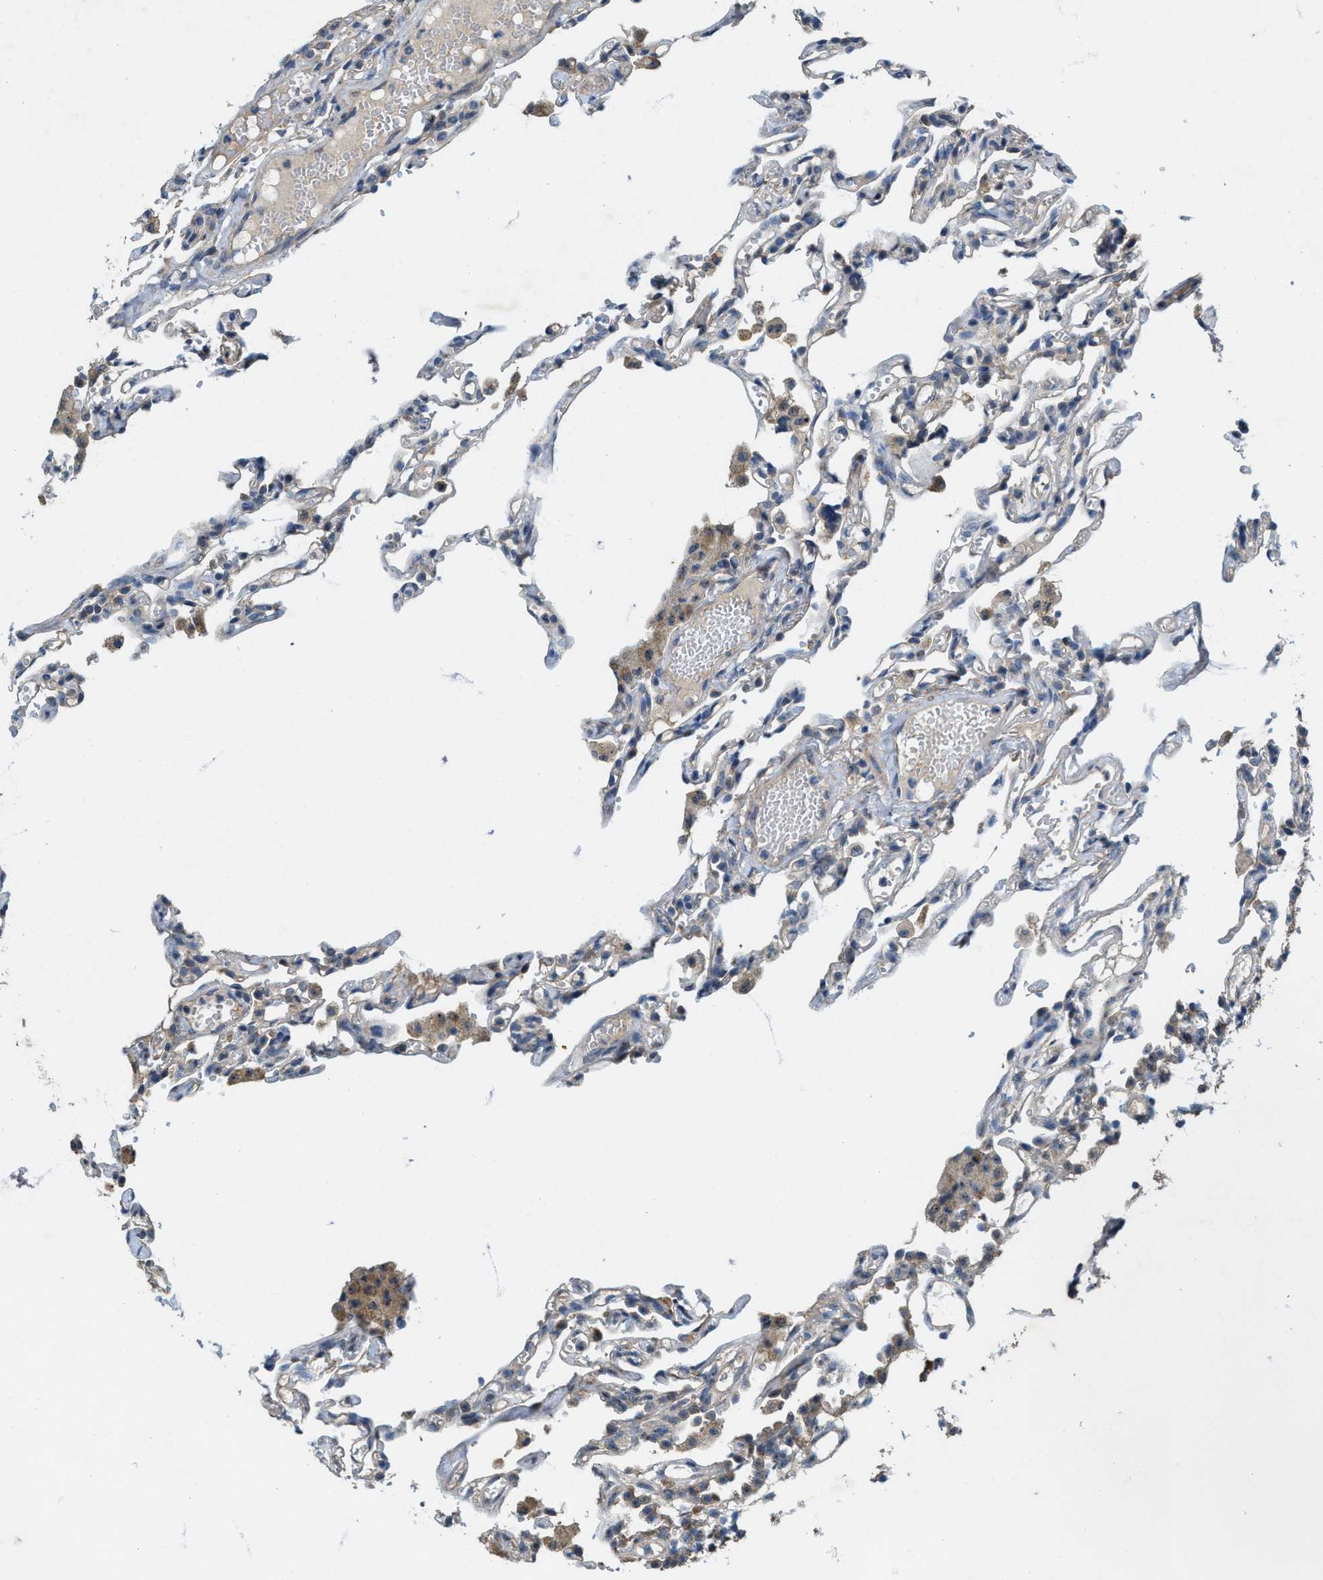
{"staining": {"intensity": "weak", "quantity": "<25%", "location": "cytoplasmic/membranous"}, "tissue": "lung", "cell_type": "Alveolar cells", "image_type": "normal", "snomed": [{"axis": "morphology", "description": "Normal tissue, NOS"}, {"axis": "topography", "description": "Lung"}], "caption": "Immunohistochemistry (IHC) image of normal lung: lung stained with DAB shows no significant protein positivity in alveolar cells.", "gene": "PDP2", "patient": {"sex": "male", "age": 21}}